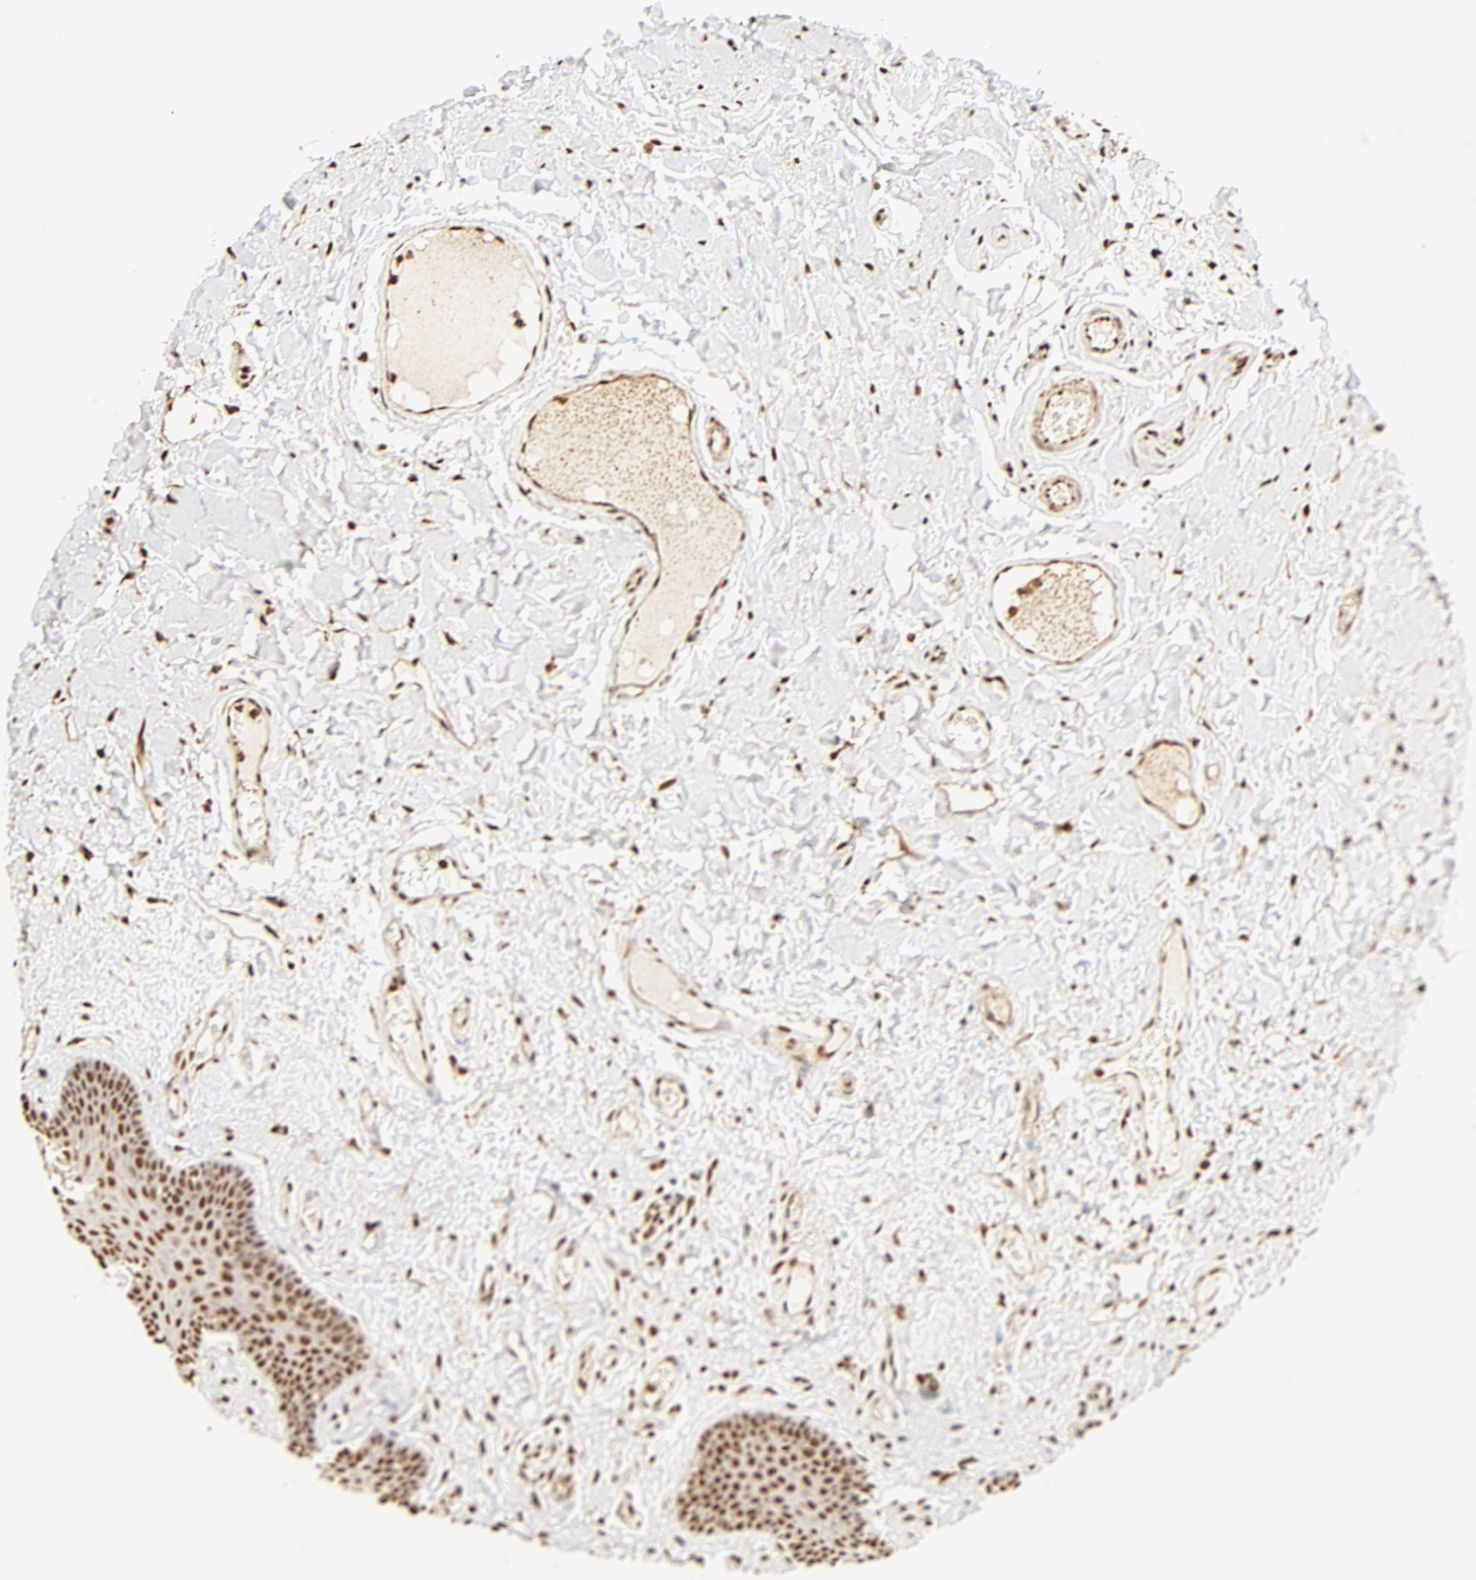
{"staining": {"intensity": "strong", "quantity": ">75%", "location": "nuclear"}, "tissue": "oral mucosa", "cell_type": "Squamous epithelial cells", "image_type": "normal", "snomed": [{"axis": "morphology", "description": "Normal tissue, NOS"}, {"axis": "morphology", "description": "Squamous cell carcinoma, NOS"}, {"axis": "topography", "description": "Skeletal muscle"}, {"axis": "topography", "description": "Oral tissue"}, {"axis": "topography", "description": "Head-Neck"}], "caption": "Oral mucosa stained with DAB (3,3'-diaminobenzidine) immunohistochemistry (IHC) reveals high levels of strong nuclear staining in approximately >75% of squamous epithelial cells.", "gene": "FAM50A", "patient": {"sex": "male", "age": 71}}